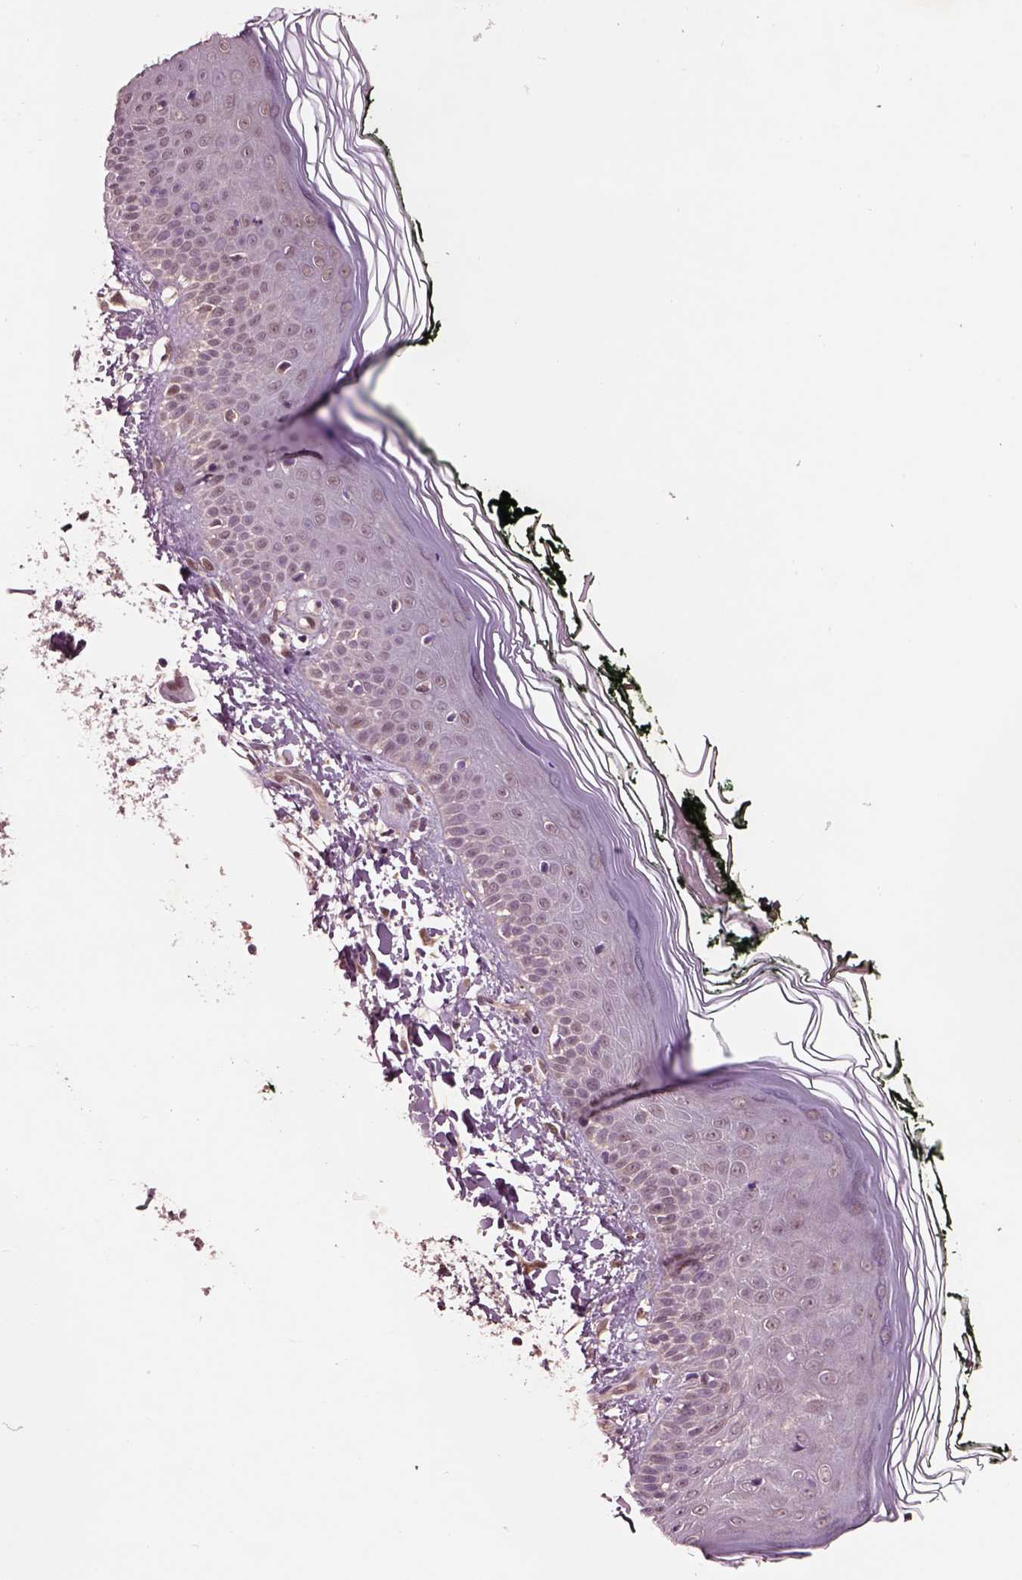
{"staining": {"intensity": "weak", "quantity": ">75%", "location": "cytoplasmic/membranous"}, "tissue": "skin", "cell_type": "Fibroblasts", "image_type": "normal", "snomed": [{"axis": "morphology", "description": "Normal tissue, NOS"}, {"axis": "topography", "description": "Skin"}], "caption": "This image reveals IHC staining of normal human skin, with low weak cytoplasmic/membranous staining in approximately >75% of fibroblasts.", "gene": "MDP1", "patient": {"sex": "female", "age": 62}}